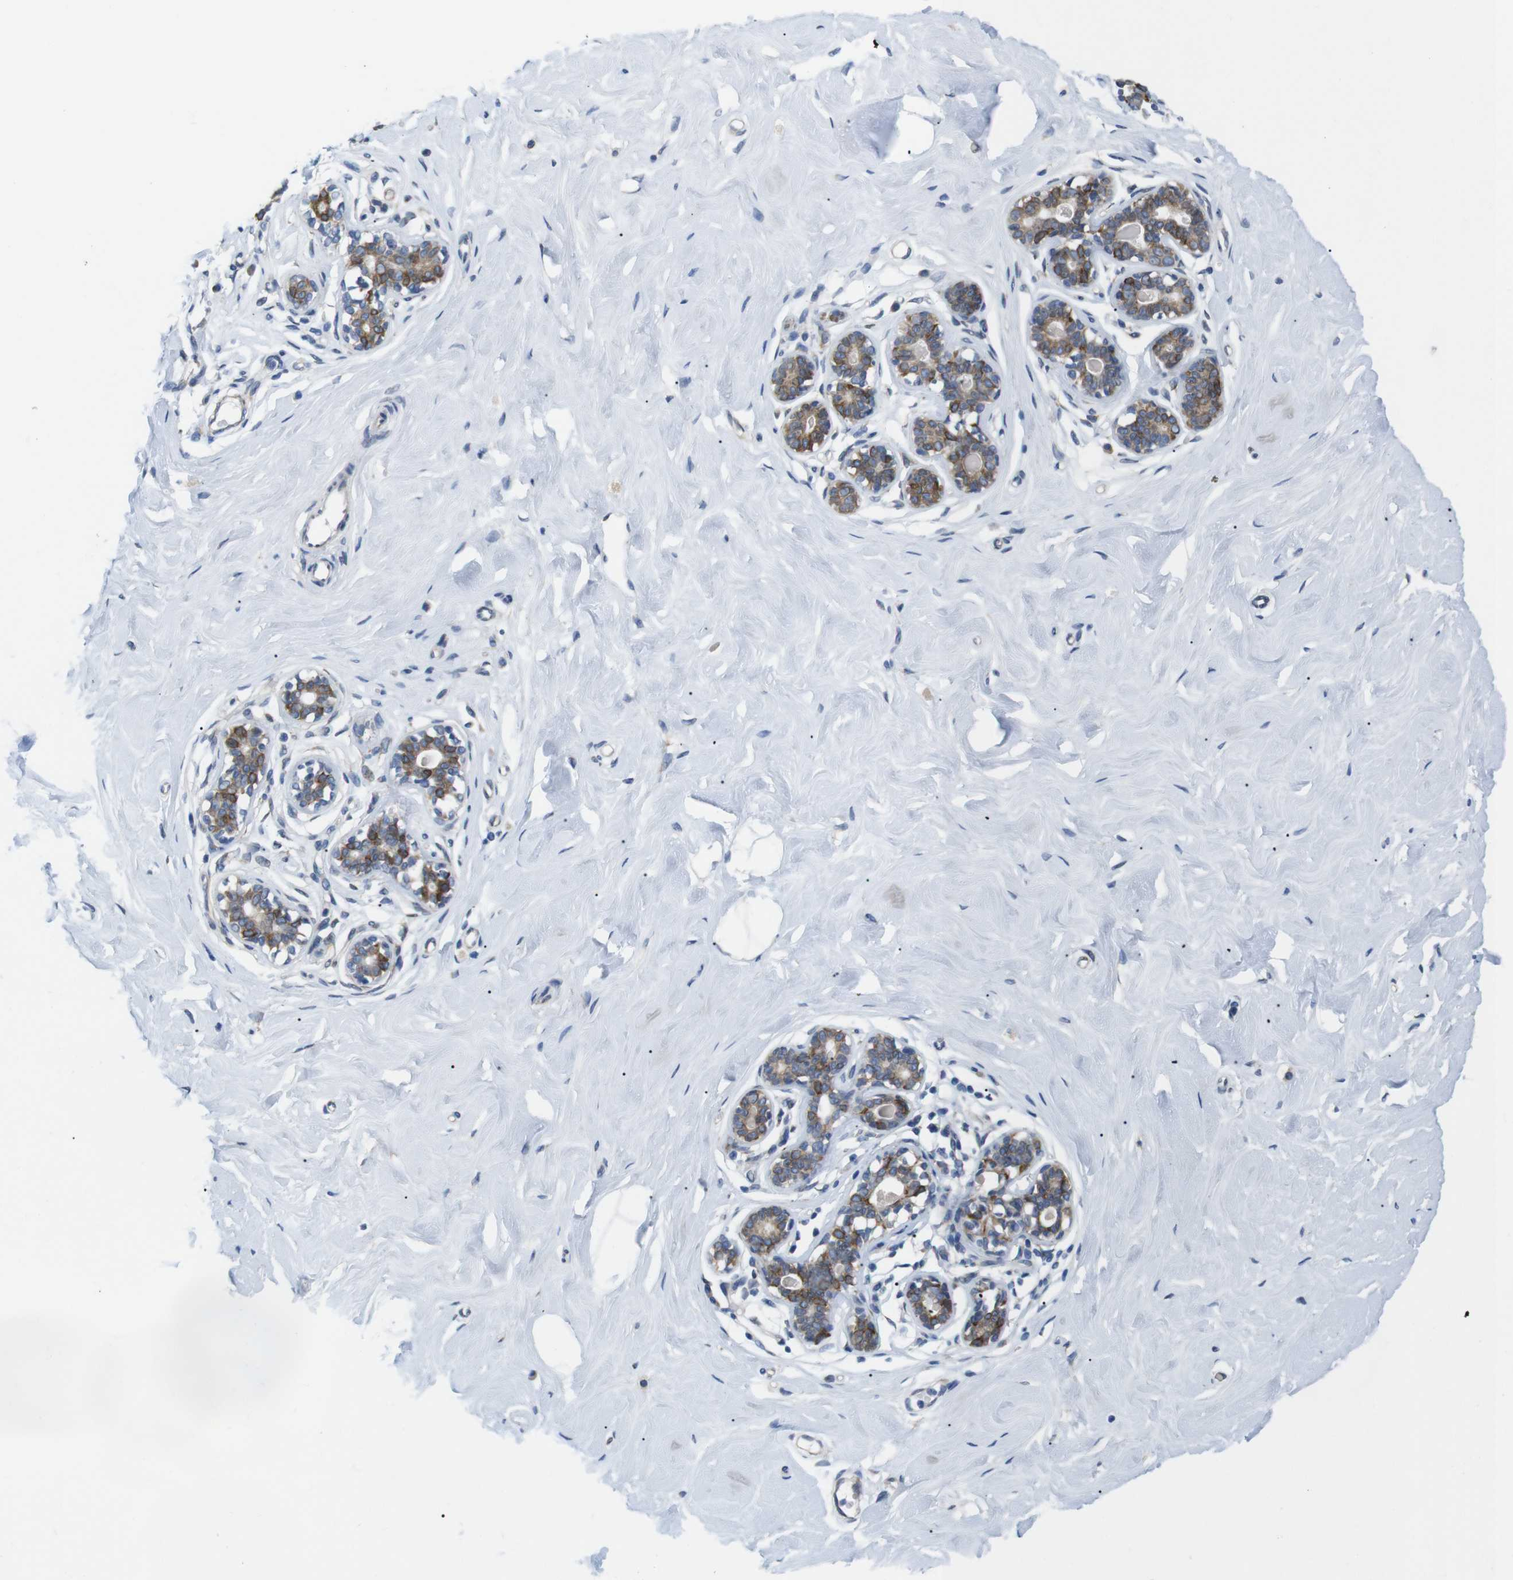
{"staining": {"intensity": "negative", "quantity": "none", "location": "none"}, "tissue": "breast", "cell_type": "Adipocytes", "image_type": "normal", "snomed": [{"axis": "morphology", "description": "Normal tissue, NOS"}, {"axis": "topography", "description": "Breast"}], "caption": "A high-resolution micrograph shows IHC staining of unremarkable breast, which displays no significant expression in adipocytes.", "gene": "HACD3", "patient": {"sex": "female", "age": 23}}